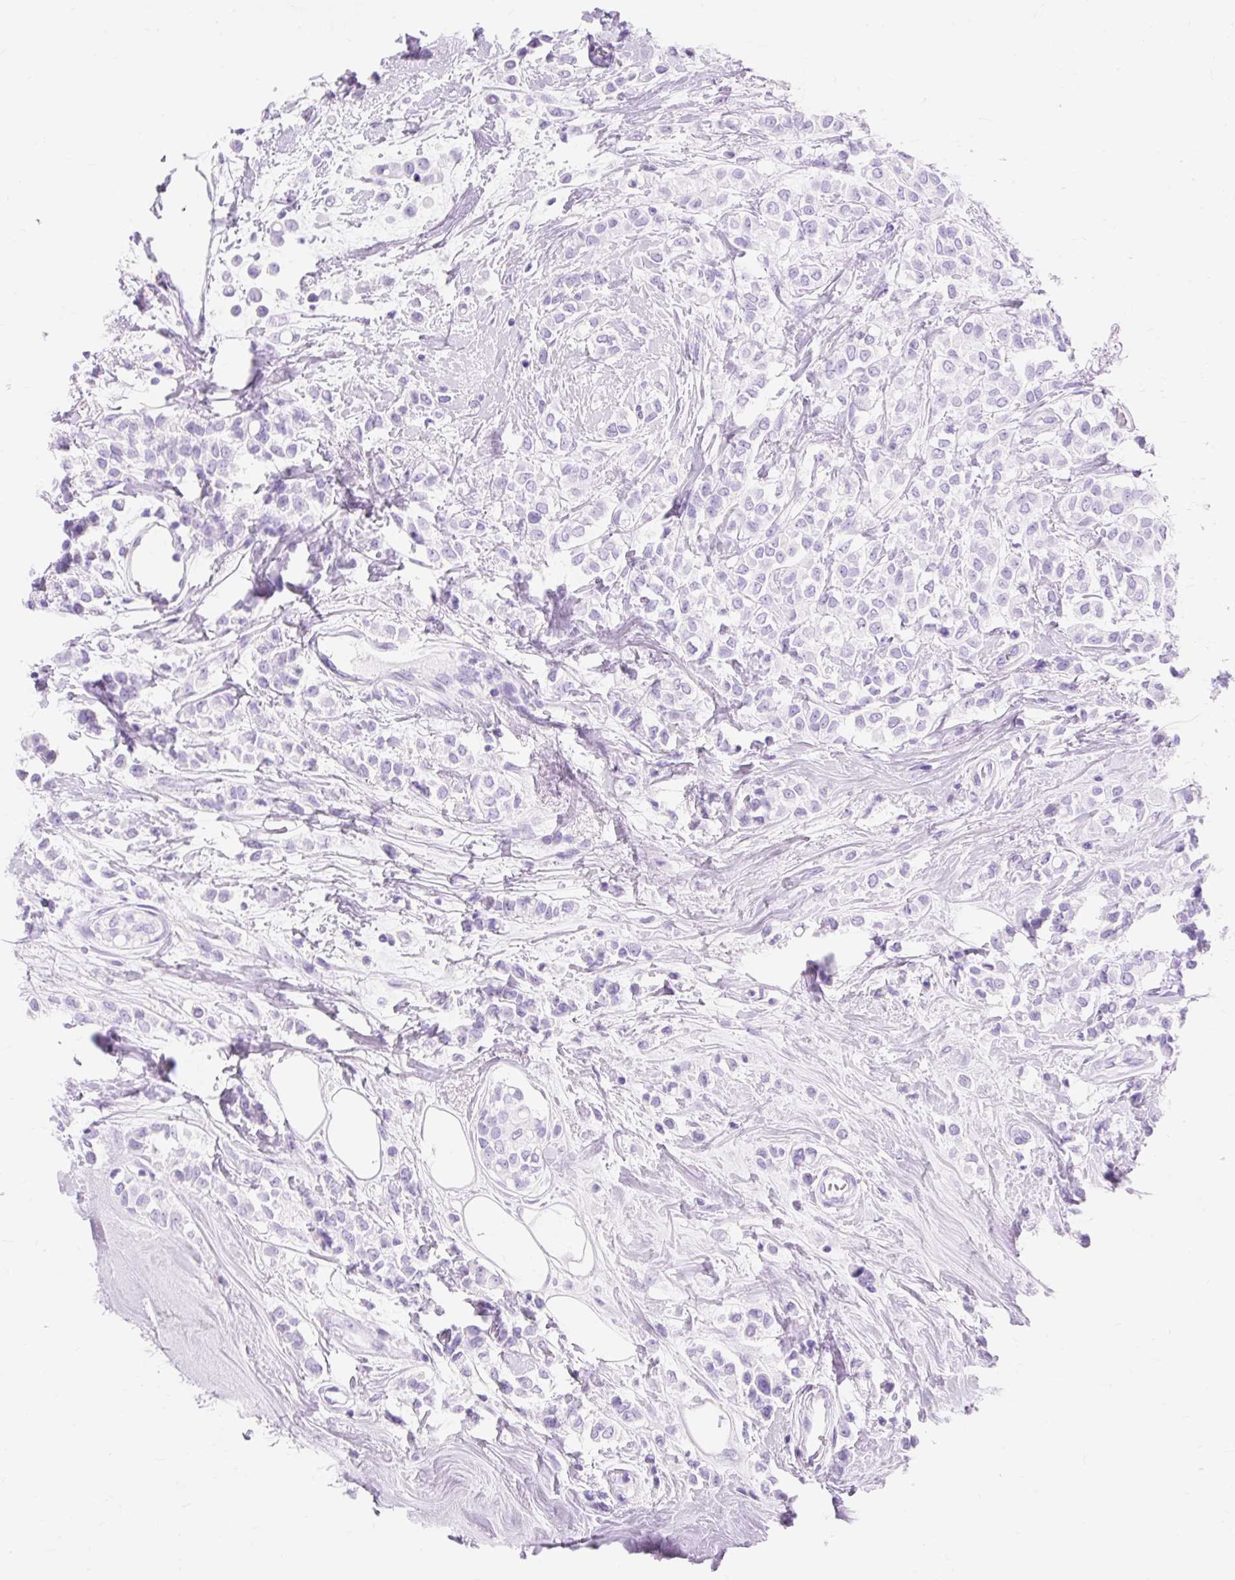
{"staining": {"intensity": "negative", "quantity": "none", "location": "none"}, "tissue": "breast cancer", "cell_type": "Tumor cells", "image_type": "cancer", "snomed": [{"axis": "morphology", "description": "Lobular carcinoma"}, {"axis": "topography", "description": "Breast"}], "caption": "High power microscopy histopathology image of an IHC histopathology image of lobular carcinoma (breast), revealing no significant expression in tumor cells. (DAB IHC visualized using brightfield microscopy, high magnification).", "gene": "MBP", "patient": {"sex": "female", "age": 68}}